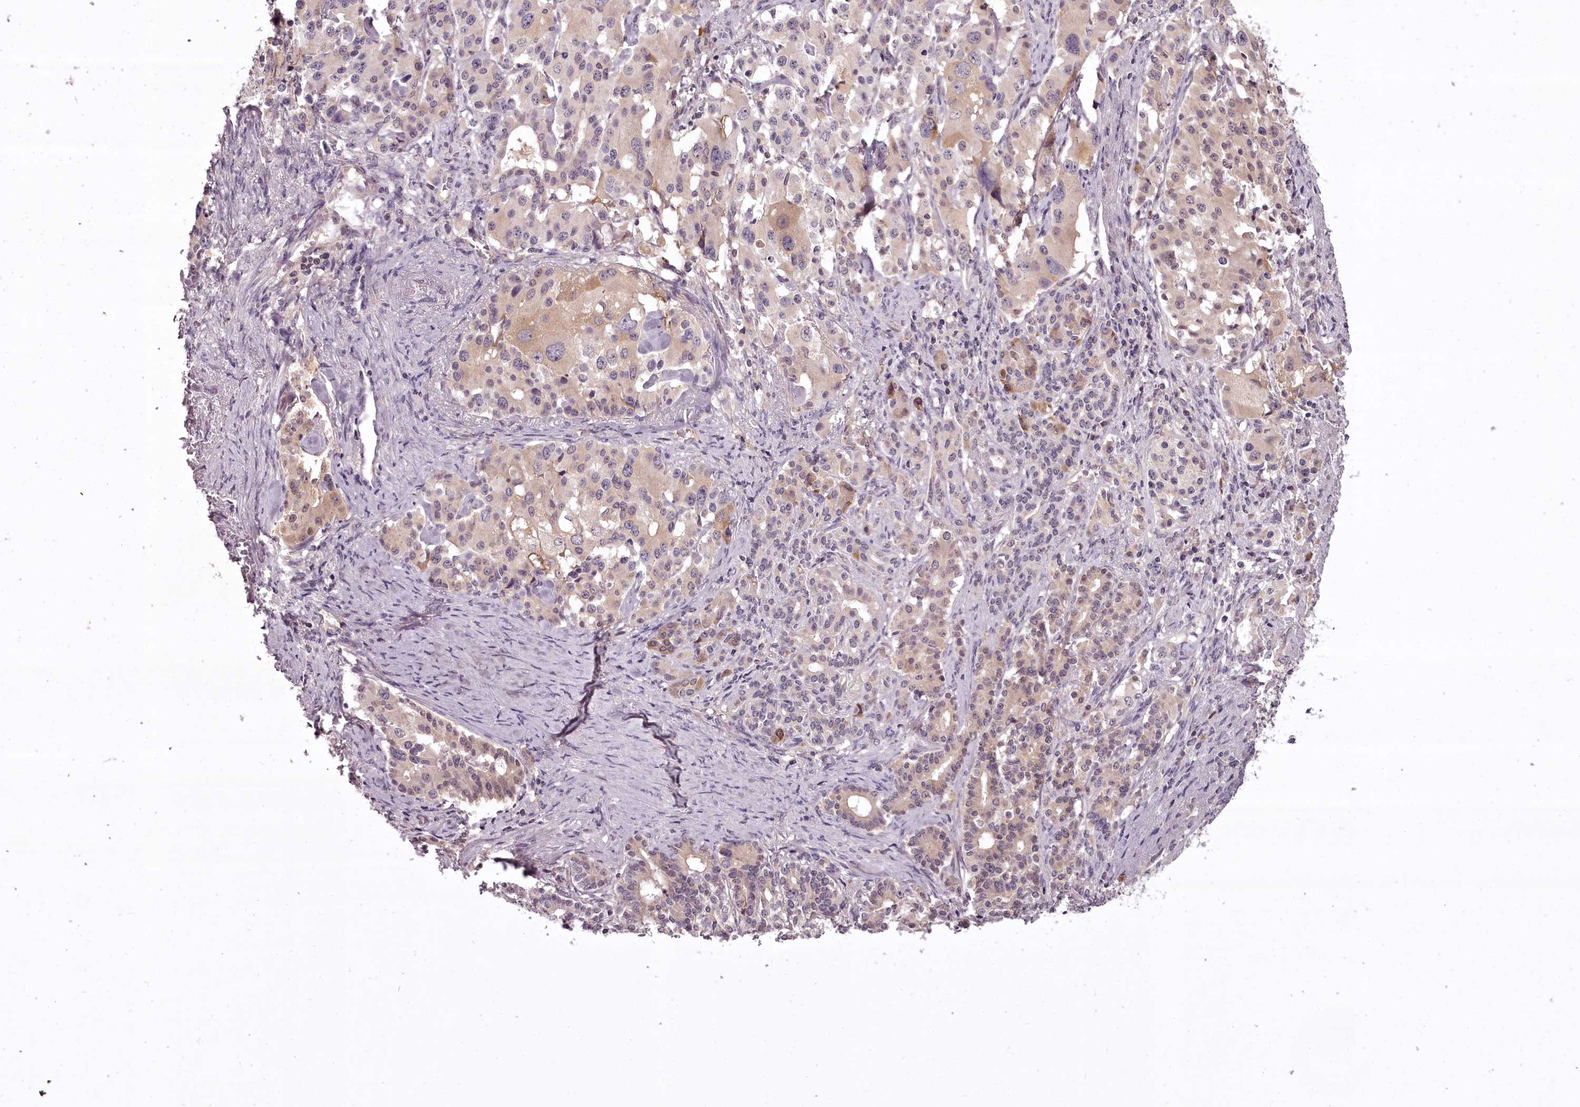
{"staining": {"intensity": "weak", "quantity": "<25%", "location": "cytoplasmic/membranous,nuclear"}, "tissue": "pancreatic cancer", "cell_type": "Tumor cells", "image_type": "cancer", "snomed": [{"axis": "morphology", "description": "Adenocarcinoma, NOS"}, {"axis": "topography", "description": "Pancreas"}], "caption": "The histopathology image displays no staining of tumor cells in pancreatic adenocarcinoma.", "gene": "CCDC92", "patient": {"sex": "female", "age": 74}}